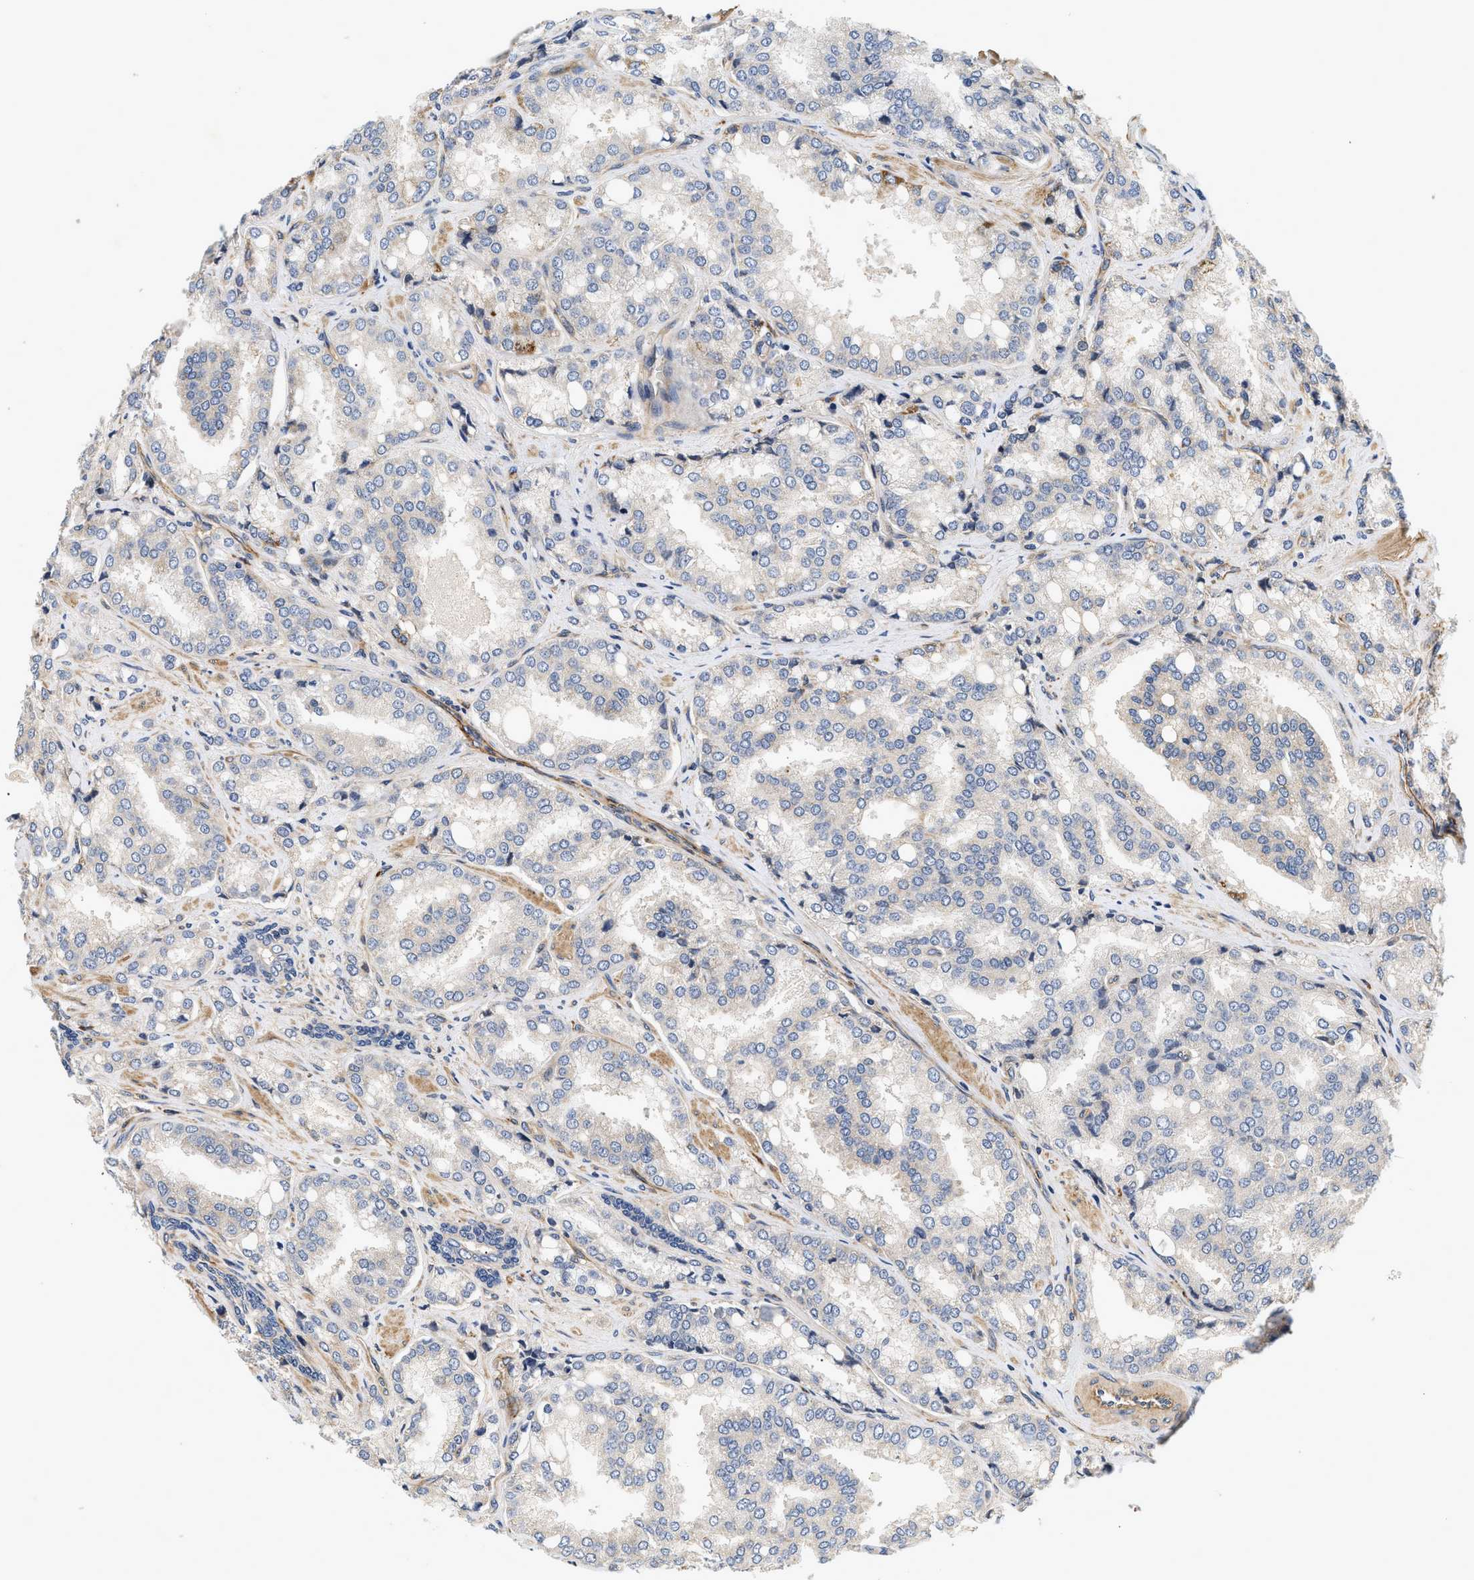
{"staining": {"intensity": "negative", "quantity": "none", "location": "none"}, "tissue": "prostate cancer", "cell_type": "Tumor cells", "image_type": "cancer", "snomed": [{"axis": "morphology", "description": "Adenocarcinoma, High grade"}, {"axis": "topography", "description": "Prostate"}], "caption": "Prostate cancer (adenocarcinoma (high-grade)) stained for a protein using IHC demonstrates no expression tumor cells.", "gene": "NME6", "patient": {"sex": "male", "age": 50}}